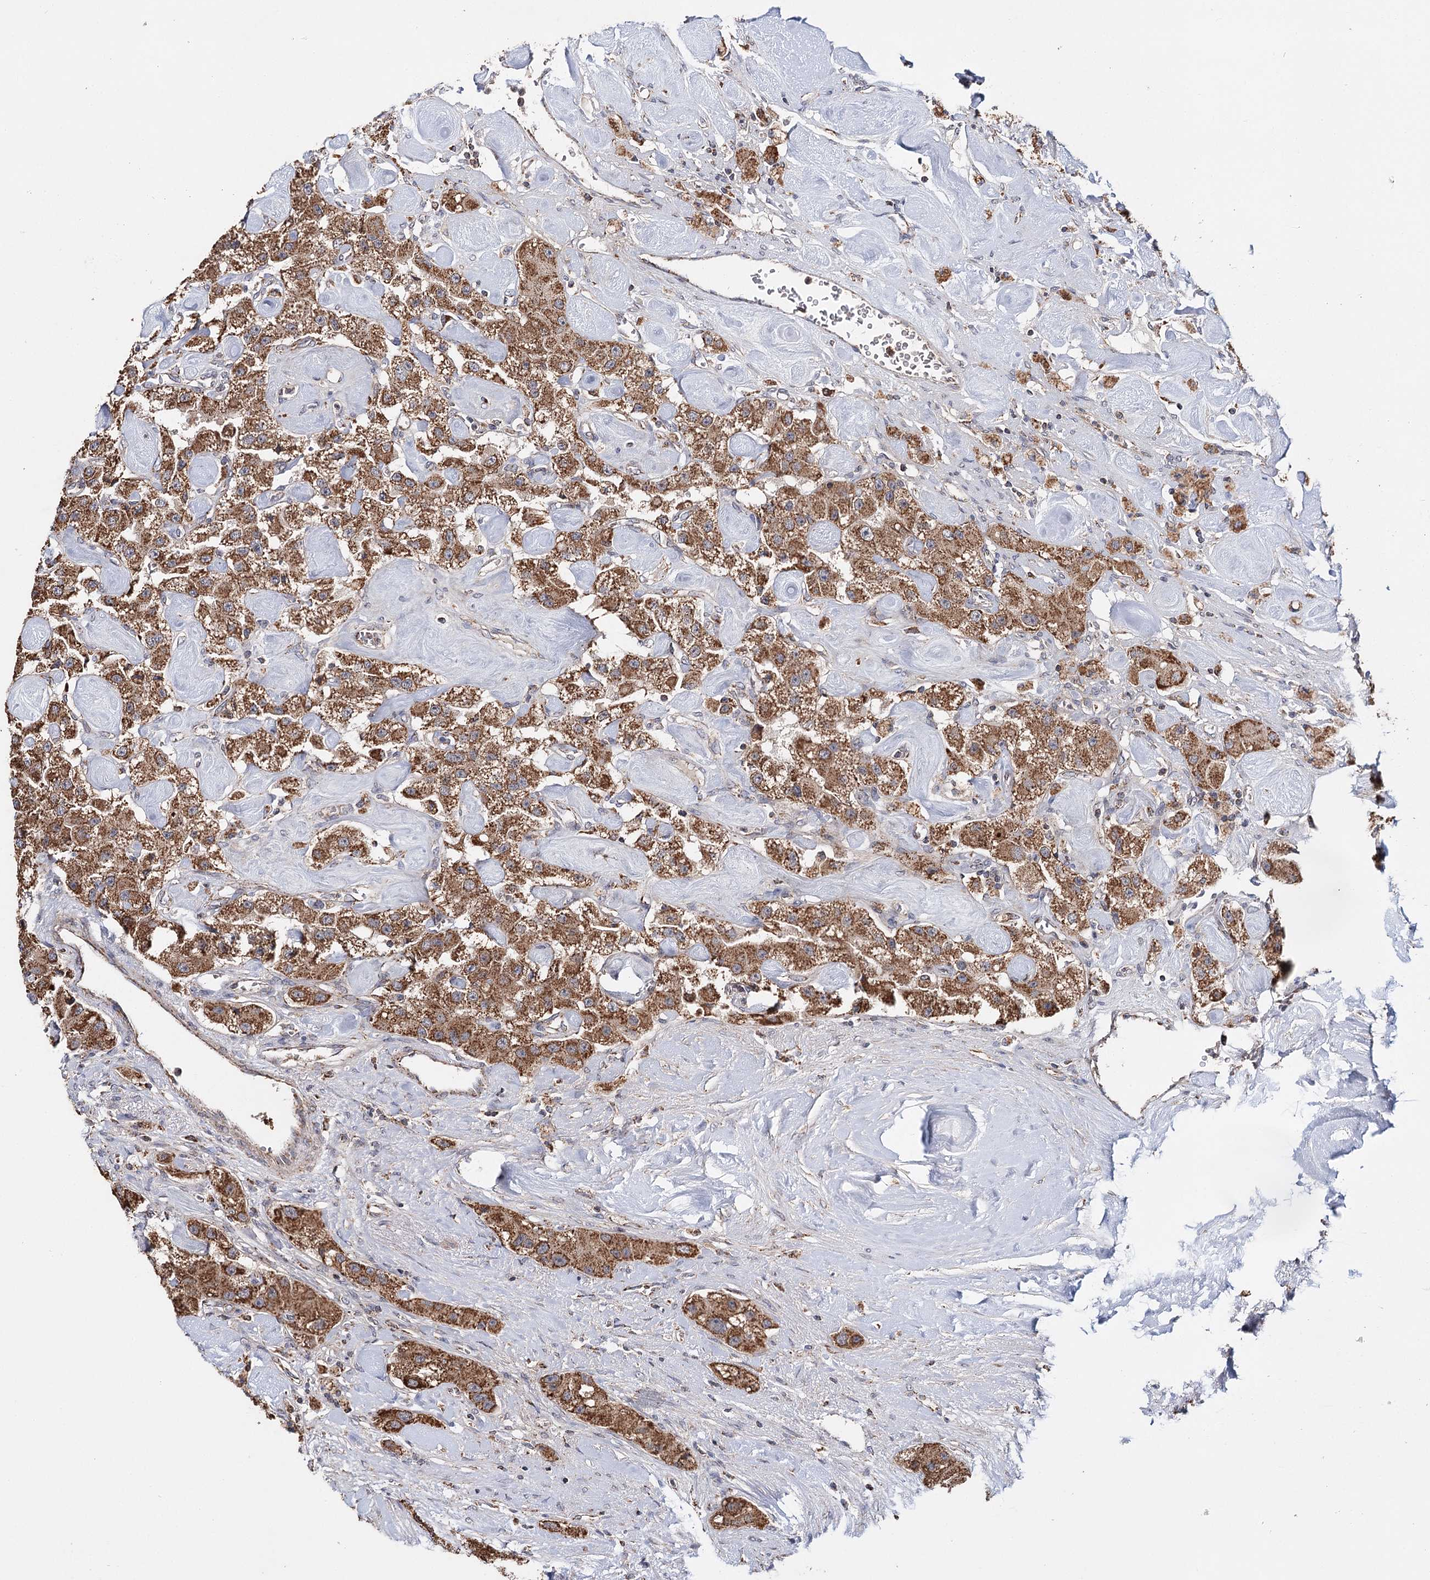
{"staining": {"intensity": "moderate", "quantity": ">75%", "location": "cytoplasmic/membranous"}, "tissue": "carcinoid", "cell_type": "Tumor cells", "image_type": "cancer", "snomed": [{"axis": "morphology", "description": "Carcinoid, malignant, NOS"}, {"axis": "topography", "description": "Pancreas"}], "caption": "Brown immunohistochemical staining in human carcinoid reveals moderate cytoplasmic/membranous expression in approximately >75% of tumor cells.", "gene": "PIK3CB", "patient": {"sex": "male", "age": 41}}